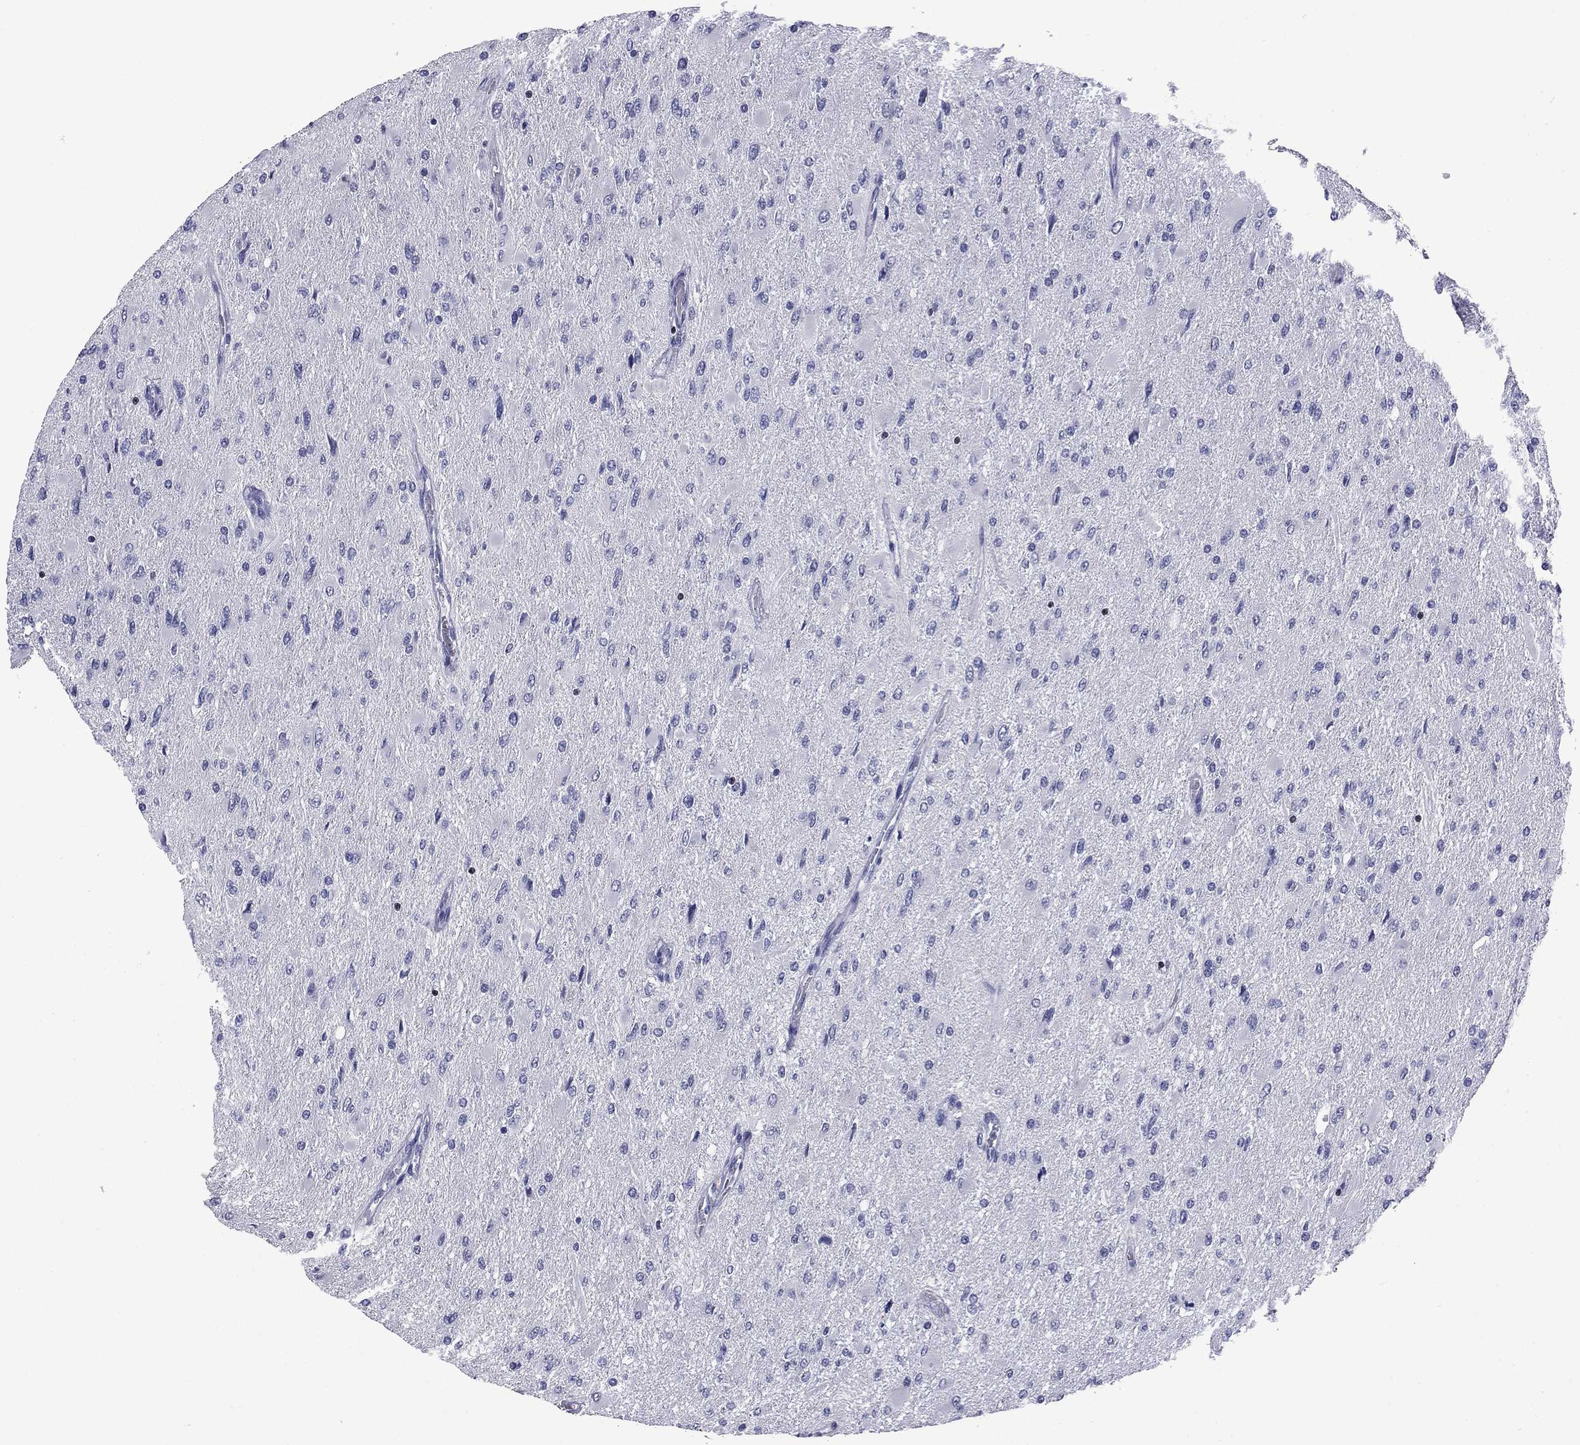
{"staining": {"intensity": "negative", "quantity": "none", "location": "none"}, "tissue": "glioma", "cell_type": "Tumor cells", "image_type": "cancer", "snomed": [{"axis": "morphology", "description": "Glioma, malignant, High grade"}, {"axis": "topography", "description": "Cerebral cortex"}], "caption": "This histopathology image is of glioma stained with immunohistochemistry (IHC) to label a protein in brown with the nuclei are counter-stained blue. There is no positivity in tumor cells.", "gene": "IKZF3", "patient": {"sex": "female", "age": 36}}